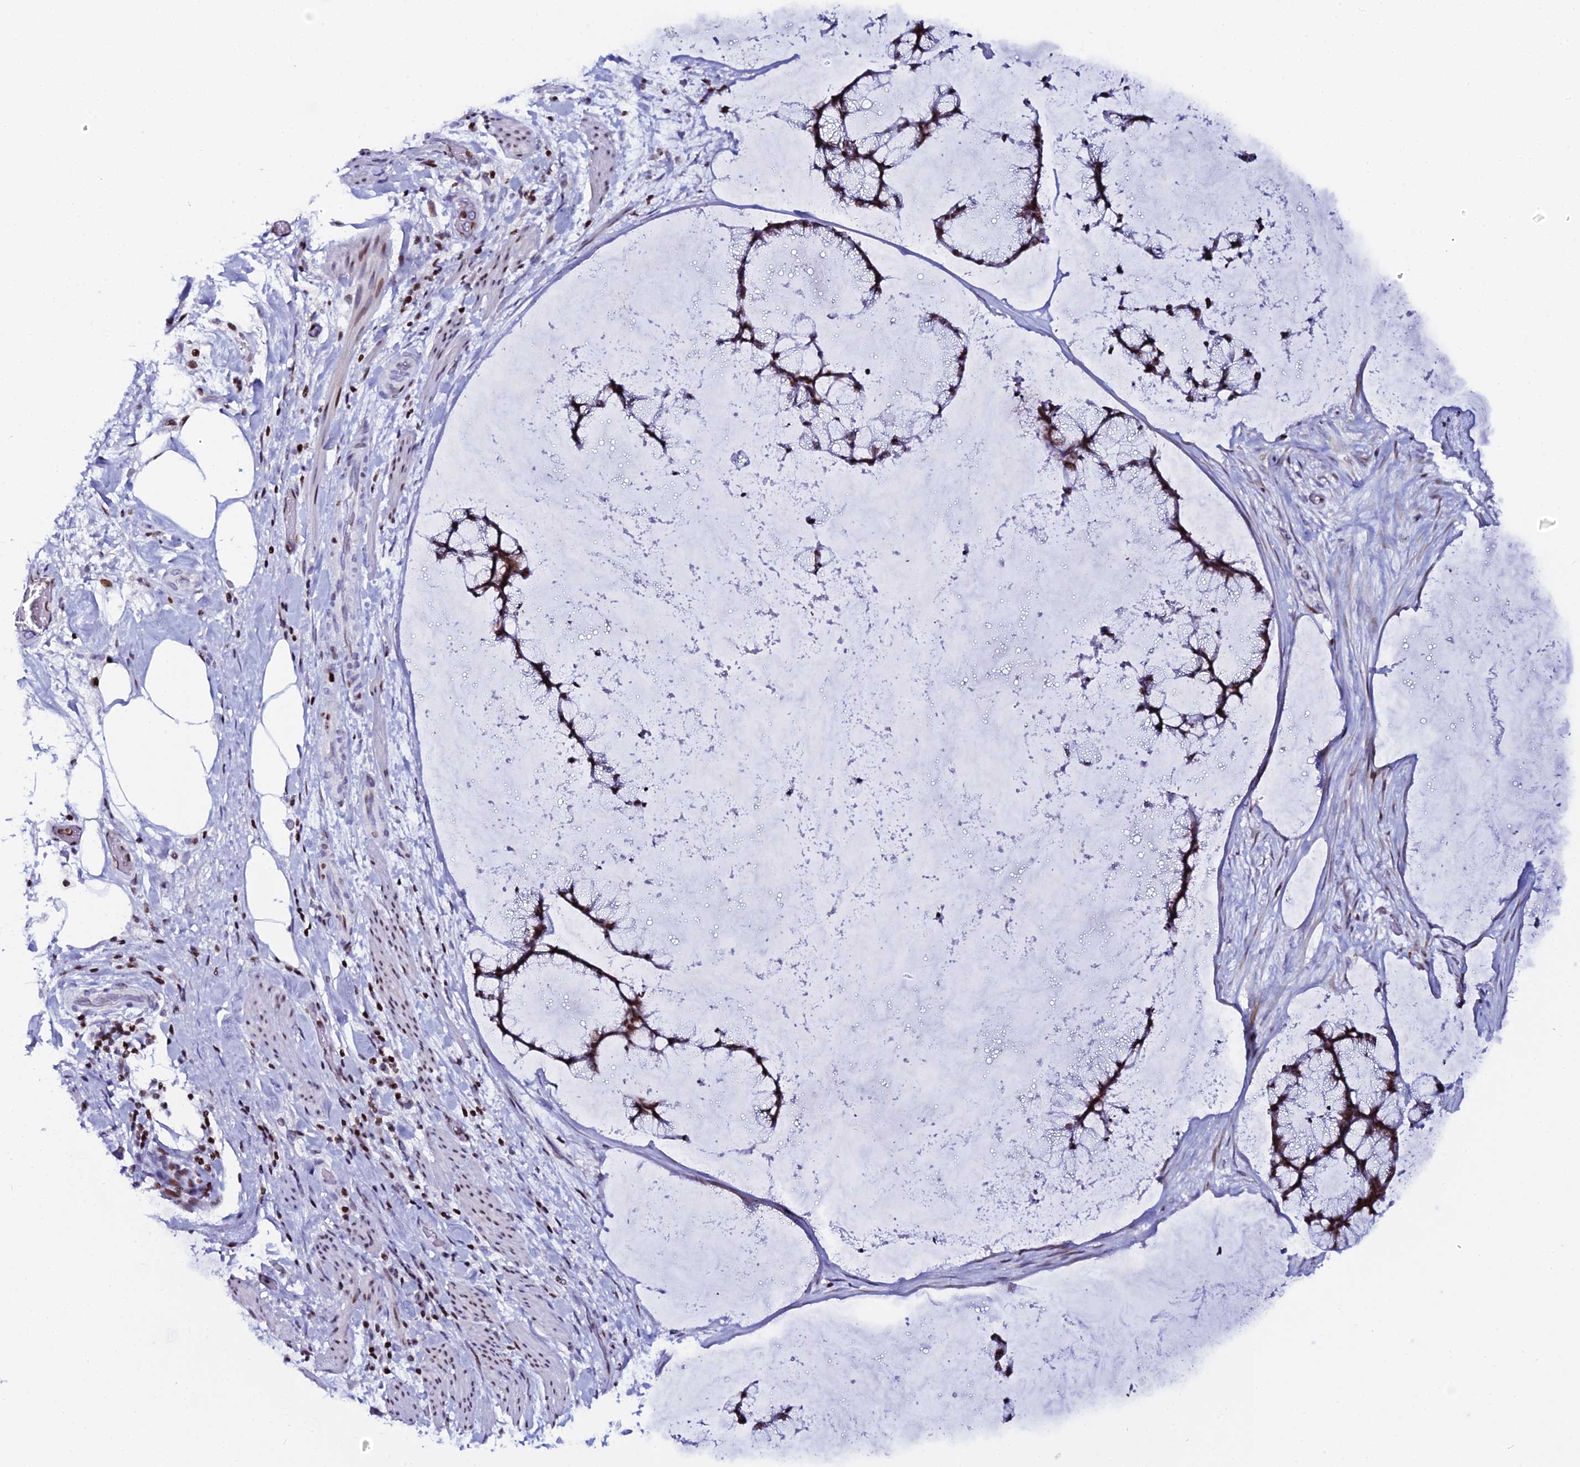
{"staining": {"intensity": "strong", "quantity": ">75%", "location": "nuclear"}, "tissue": "ovarian cancer", "cell_type": "Tumor cells", "image_type": "cancer", "snomed": [{"axis": "morphology", "description": "Cystadenocarcinoma, mucinous, NOS"}, {"axis": "topography", "description": "Ovary"}], "caption": "Ovarian cancer was stained to show a protein in brown. There is high levels of strong nuclear positivity in about >75% of tumor cells. The staining is performed using DAB brown chromogen to label protein expression. The nuclei are counter-stained blue using hematoxylin.", "gene": "MYNN", "patient": {"sex": "female", "age": 42}}